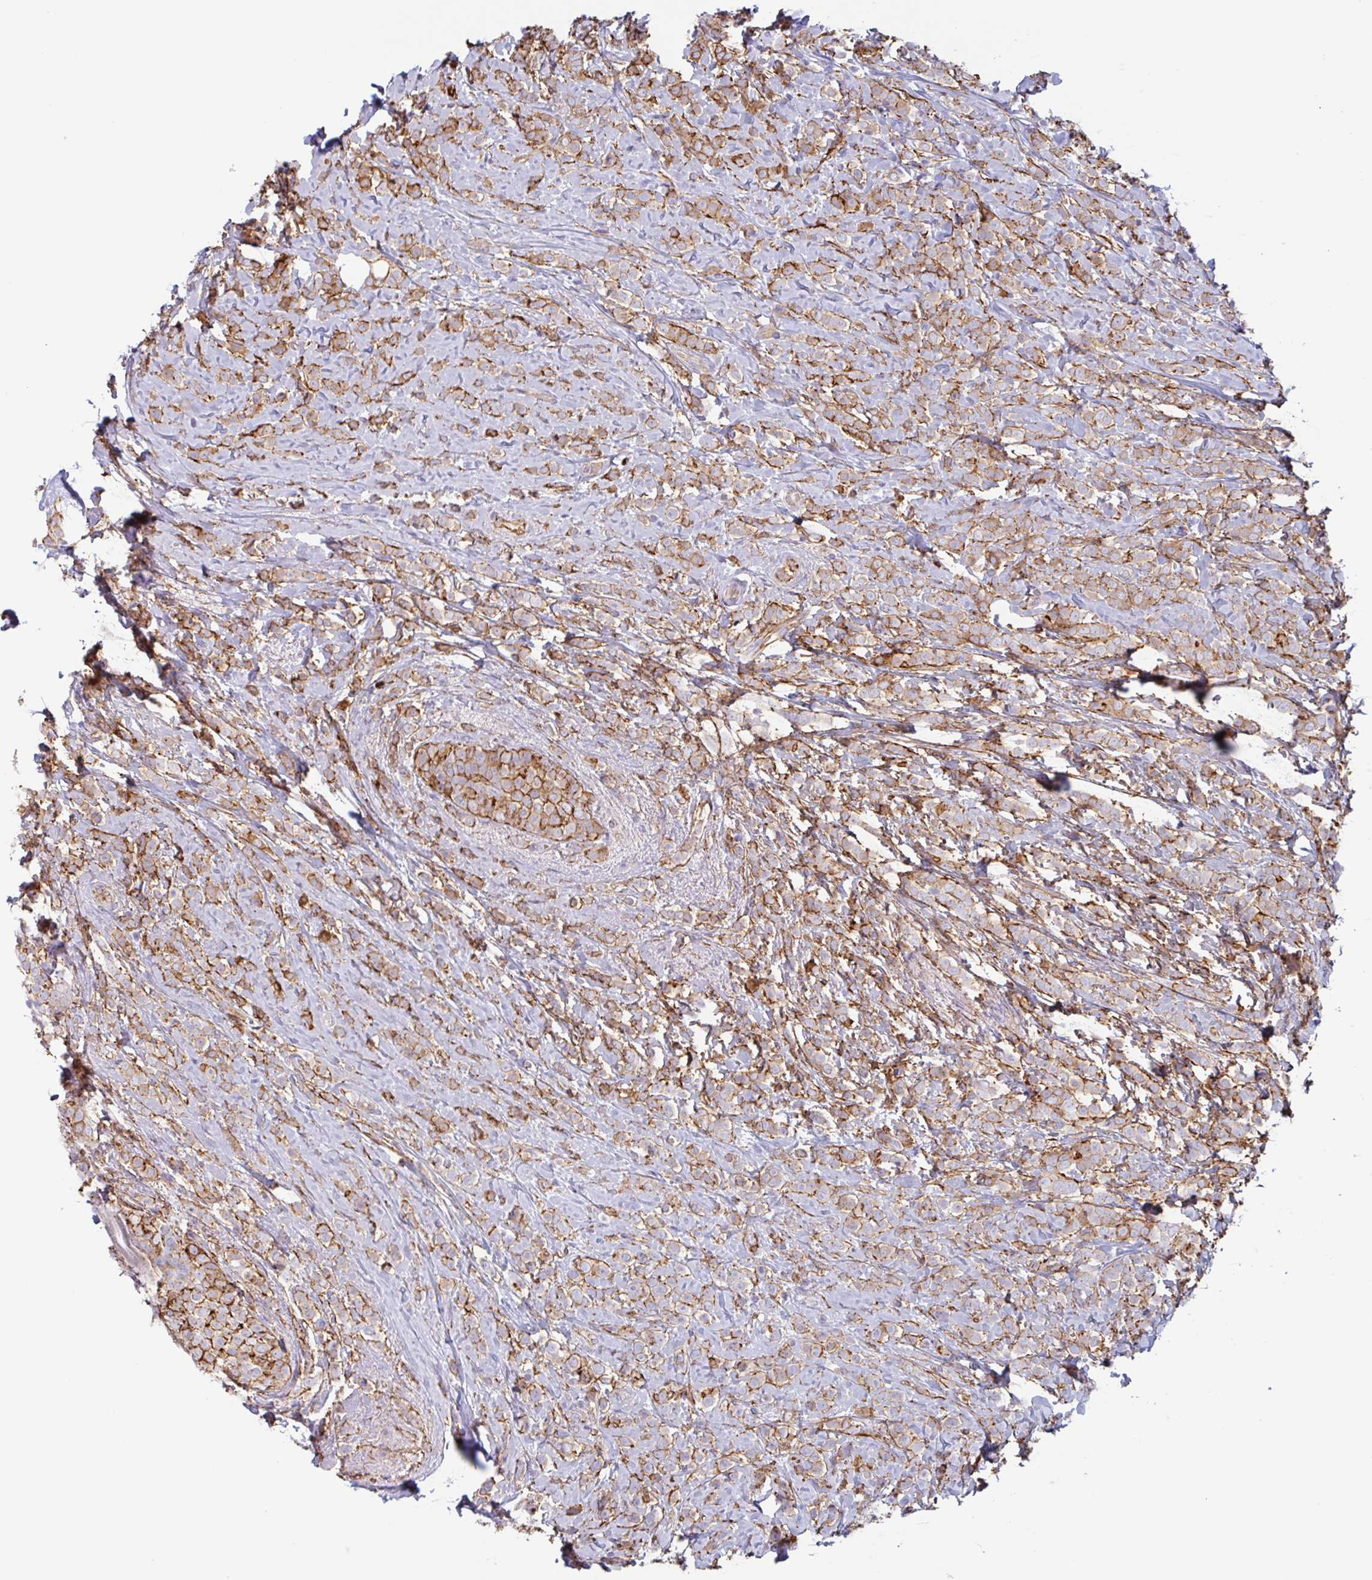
{"staining": {"intensity": "moderate", "quantity": ">75%", "location": "cytoplasmic/membranous"}, "tissue": "breast cancer", "cell_type": "Tumor cells", "image_type": "cancer", "snomed": [{"axis": "morphology", "description": "Lobular carcinoma"}, {"axis": "topography", "description": "Breast"}], "caption": "The immunohistochemical stain highlights moderate cytoplasmic/membranous expression in tumor cells of breast cancer tissue.", "gene": "MYH10", "patient": {"sex": "female", "age": 49}}